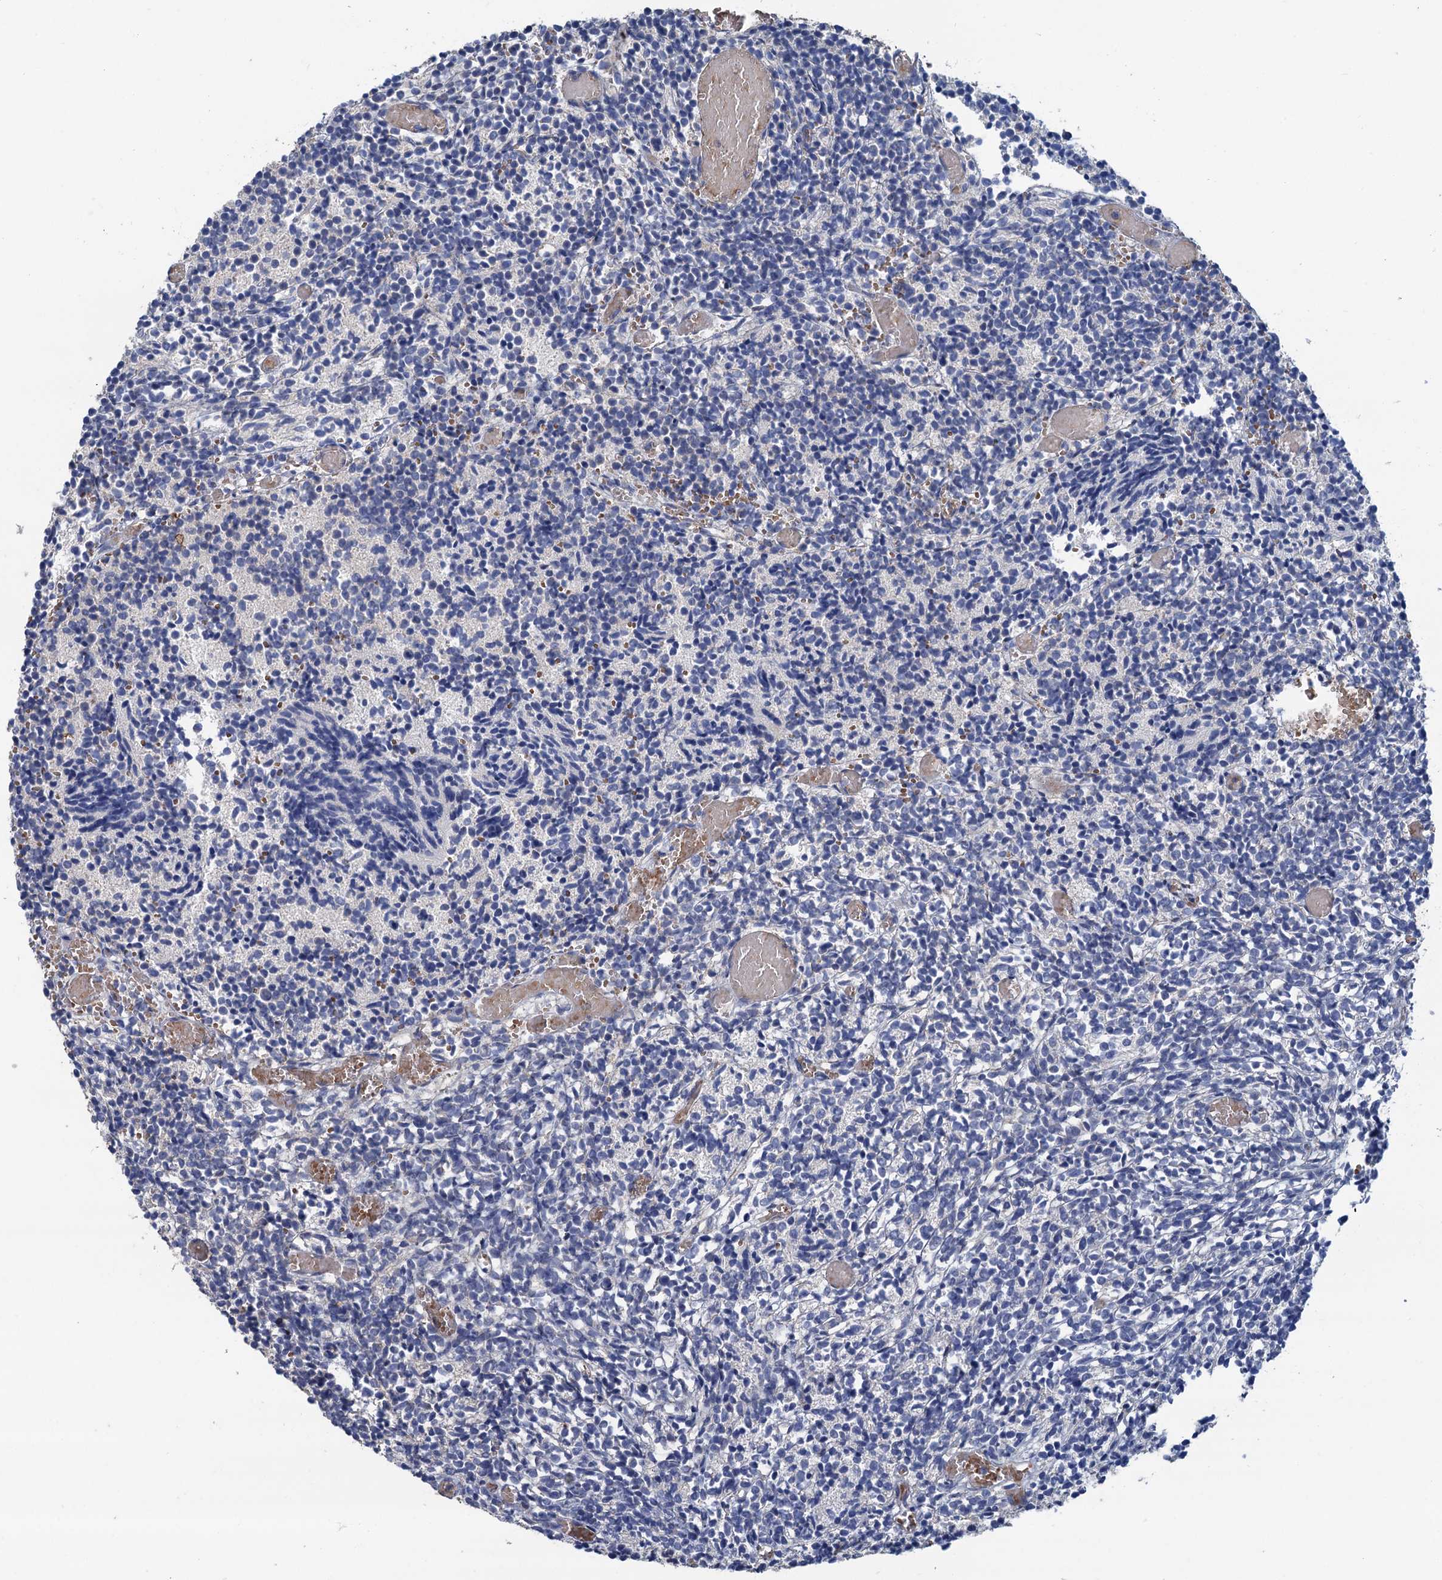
{"staining": {"intensity": "negative", "quantity": "none", "location": "none"}, "tissue": "glioma", "cell_type": "Tumor cells", "image_type": "cancer", "snomed": [{"axis": "morphology", "description": "Glioma, malignant, Low grade"}, {"axis": "topography", "description": "Brain"}], "caption": "High magnification brightfield microscopy of malignant glioma (low-grade) stained with DAB (3,3'-diaminobenzidine) (brown) and counterstained with hematoxylin (blue): tumor cells show no significant positivity.", "gene": "SMCO3", "patient": {"sex": "female", "age": 1}}